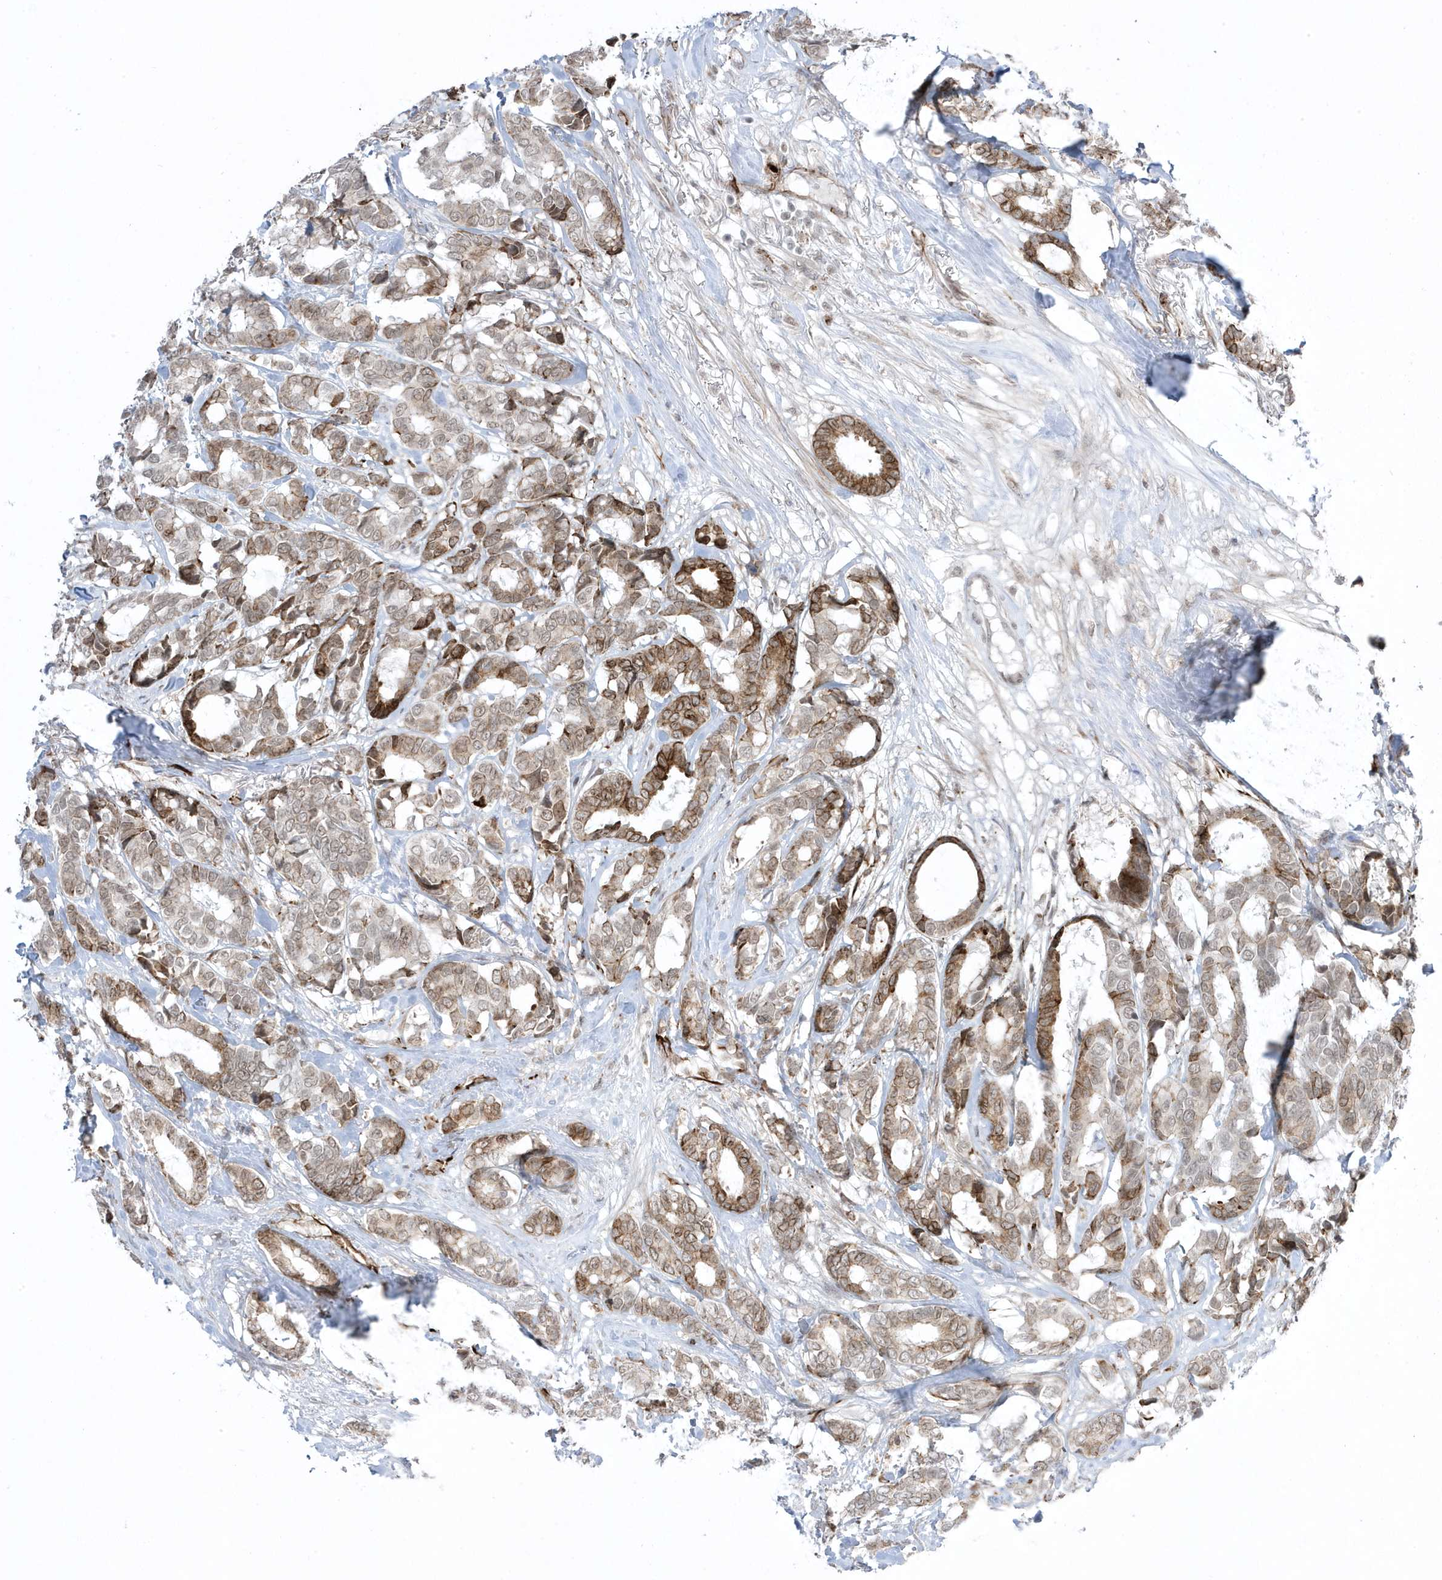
{"staining": {"intensity": "moderate", "quantity": ">75%", "location": "nuclear"}, "tissue": "breast cancer", "cell_type": "Tumor cells", "image_type": "cancer", "snomed": [{"axis": "morphology", "description": "Duct carcinoma"}, {"axis": "topography", "description": "Breast"}], "caption": "Moderate nuclear positivity for a protein is seen in about >75% of tumor cells of breast cancer (invasive ductal carcinoma) using immunohistochemistry.", "gene": "ADAMTSL3", "patient": {"sex": "female", "age": 87}}